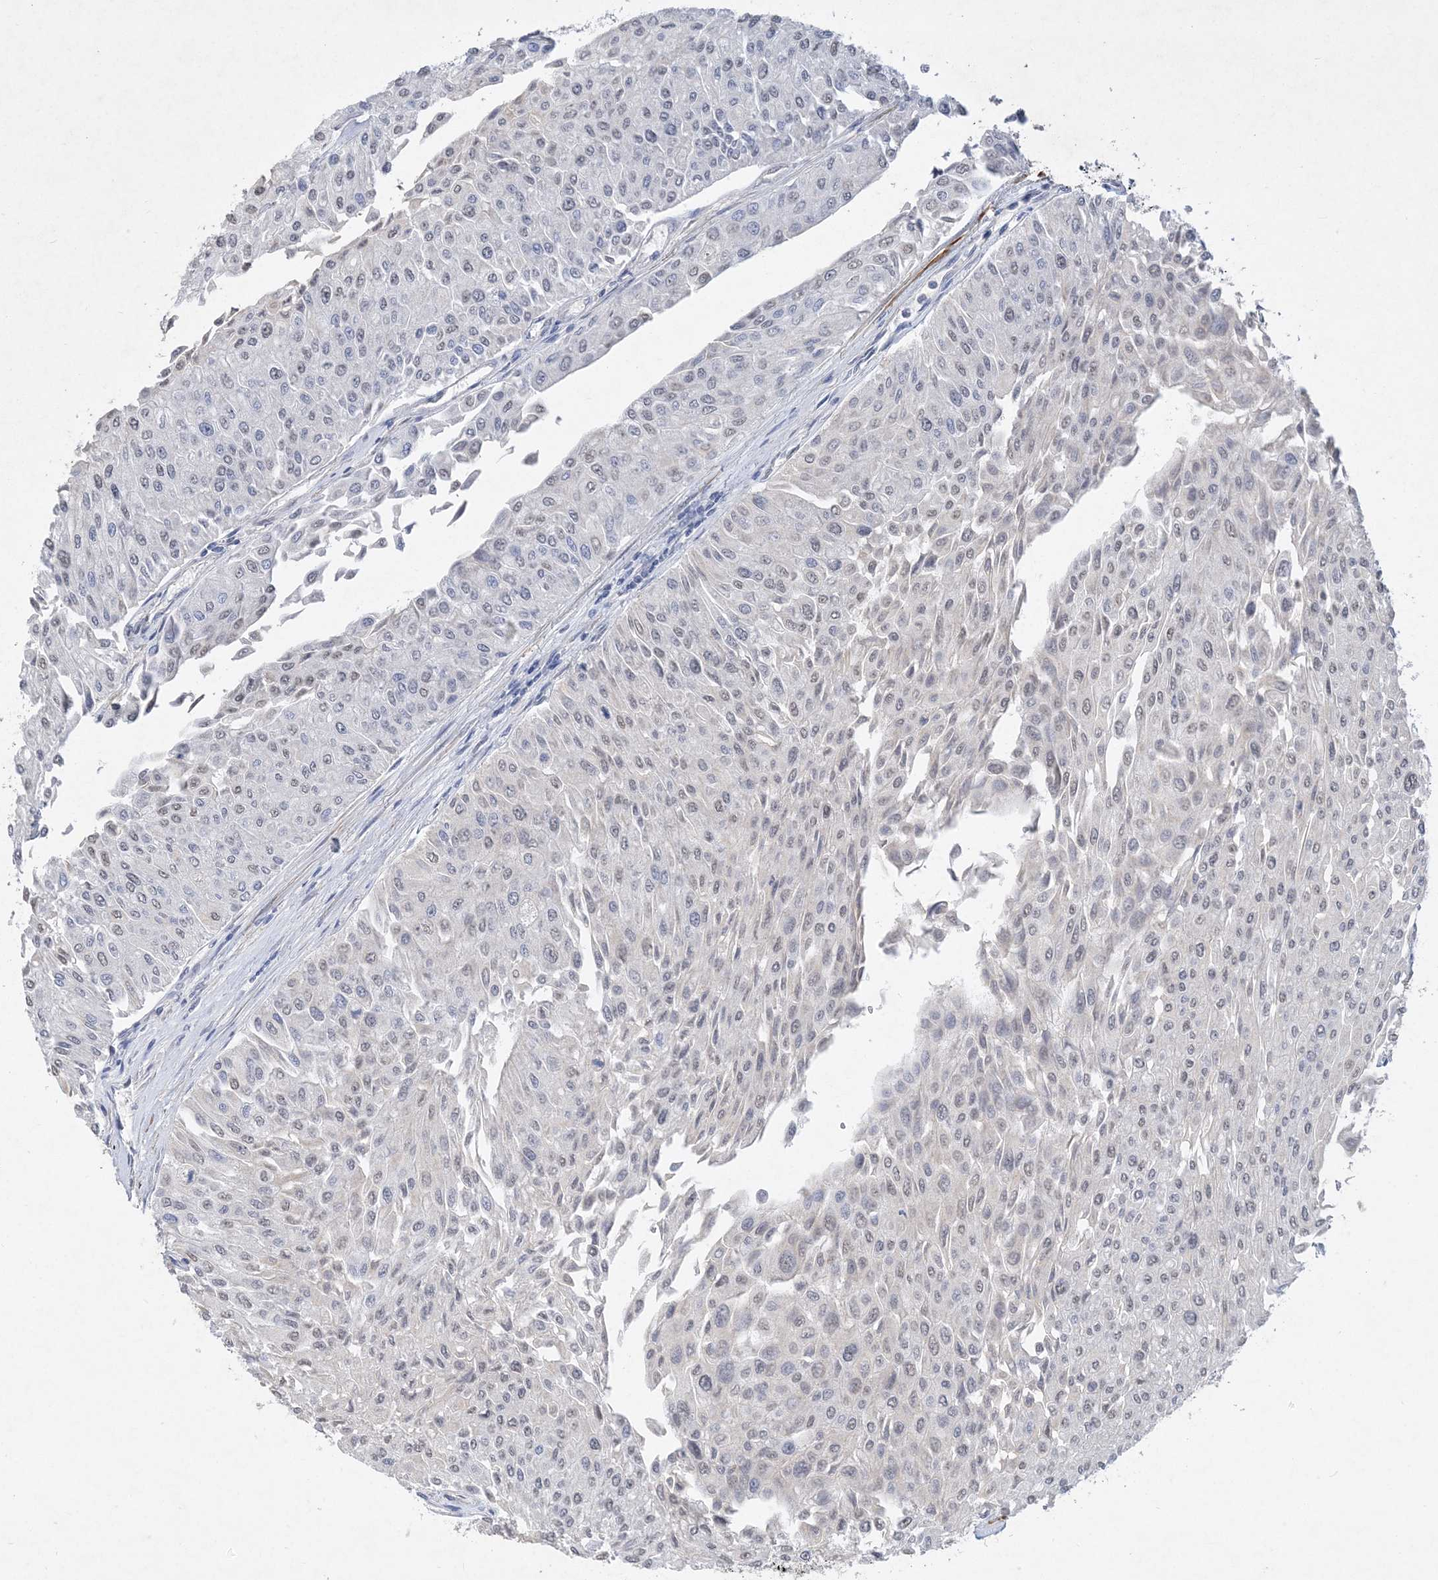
{"staining": {"intensity": "negative", "quantity": "none", "location": "none"}, "tissue": "urothelial cancer", "cell_type": "Tumor cells", "image_type": "cancer", "snomed": [{"axis": "morphology", "description": "Urothelial carcinoma, Low grade"}, {"axis": "topography", "description": "Urinary bladder"}], "caption": "There is no significant positivity in tumor cells of urothelial cancer. The staining was performed using DAB (3,3'-diaminobenzidine) to visualize the protein expression in brown, while the nuclei were stained in blue with hematoxylin (Magnification: 20x).", "gene": "C11orf58", "patient": {"sex": "male", "age": 67}}